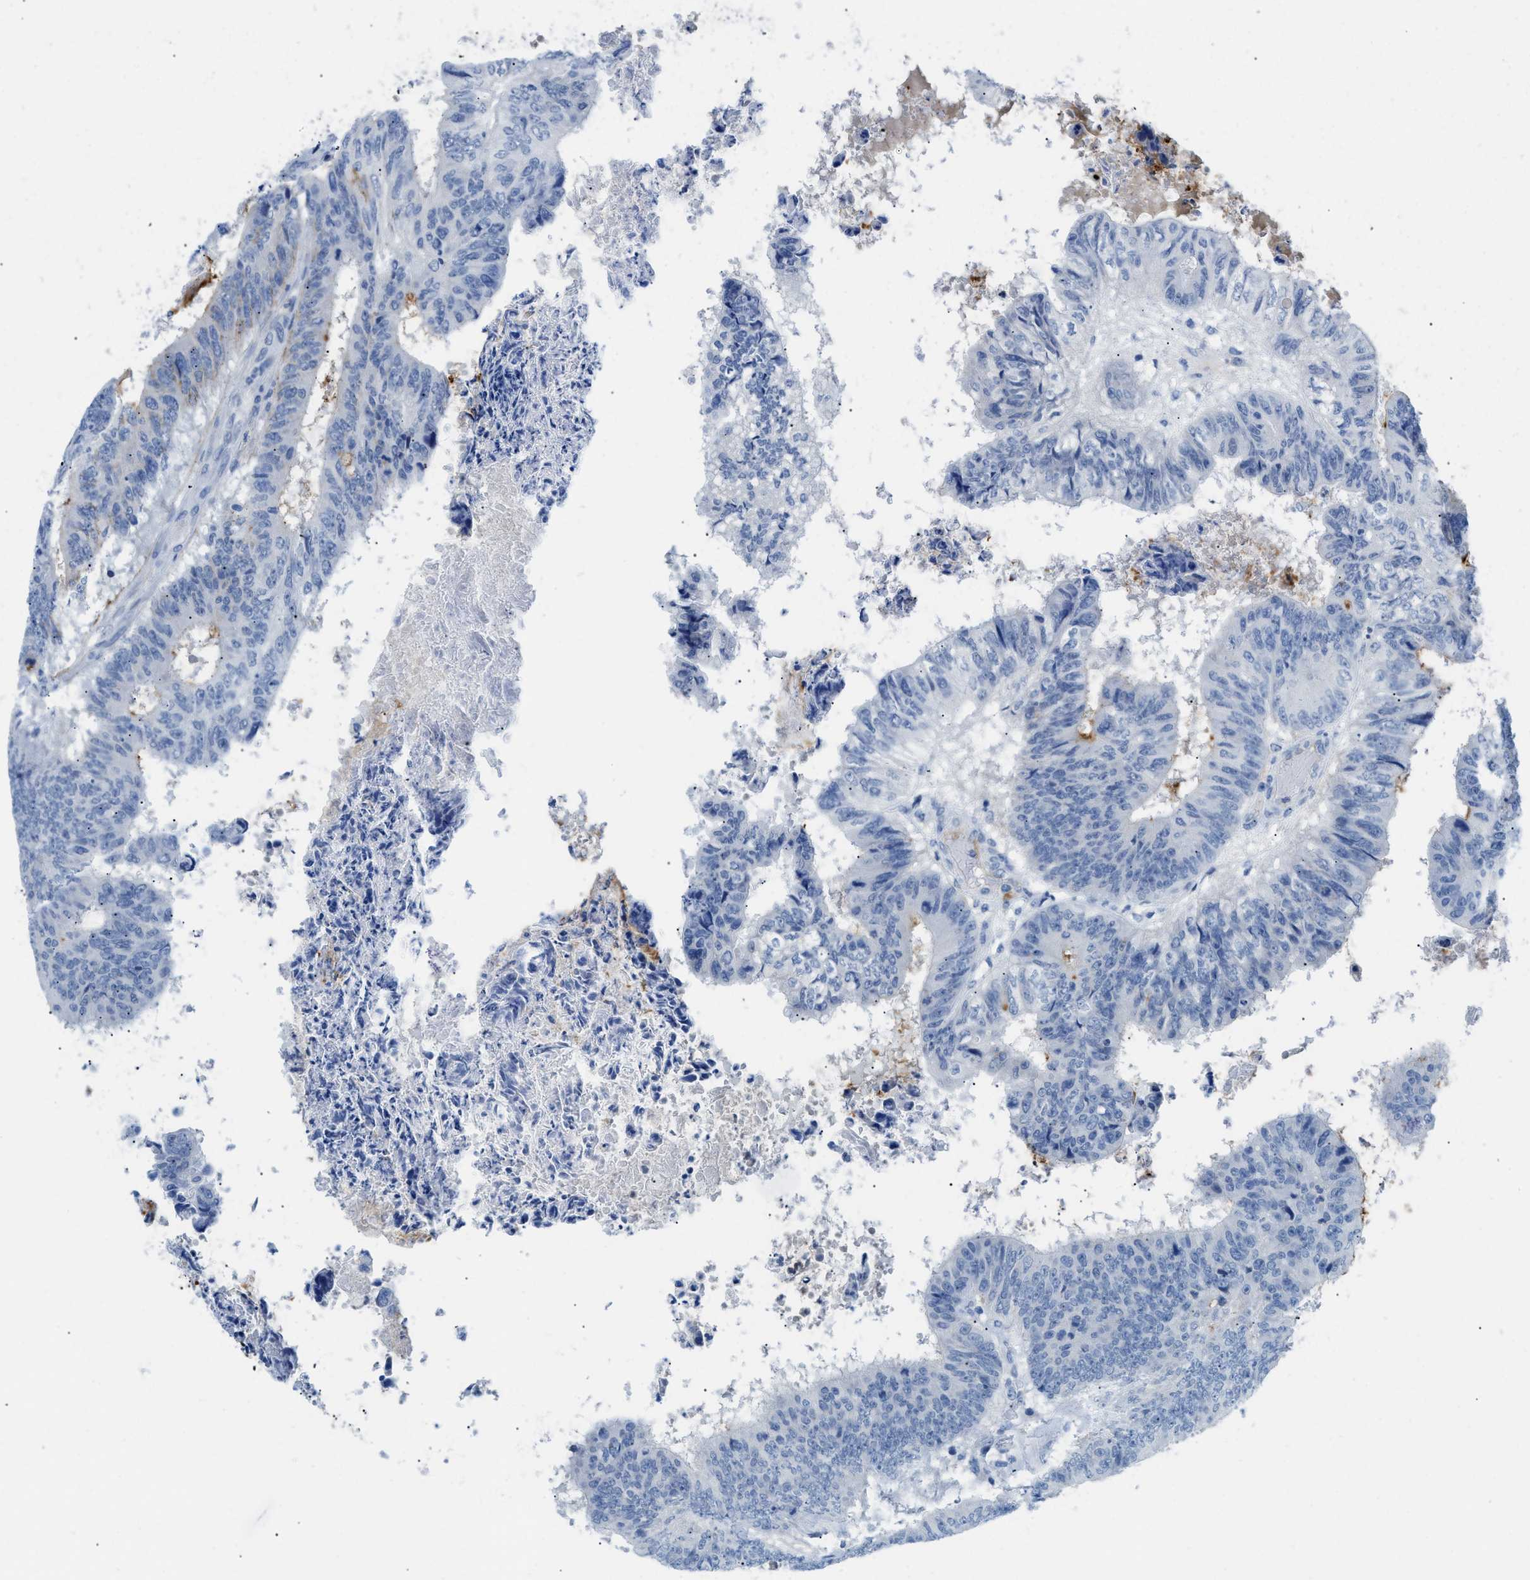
{"staining": {"intensity": "strong", "quantity": "<25%", "location": "cytoplasmic/membranous"}, "tissue": "colorectal cancer", "cell_type": "Tumor cells", "image_type": "cancer", "snomed": [{"axis": "morphology", "description": "Adenocarcinoma, NOS"}, {"axis": "topography", "description": "Rectum"}], "caption": "The micrograph reveals a brown stain indicating the presence of a protein in the cytoplasmic/membranous of tumor cells in adenocarcinoma (colorectal).", "gene": "MBL2", "patient": {"sex": "male", "age": 72}}